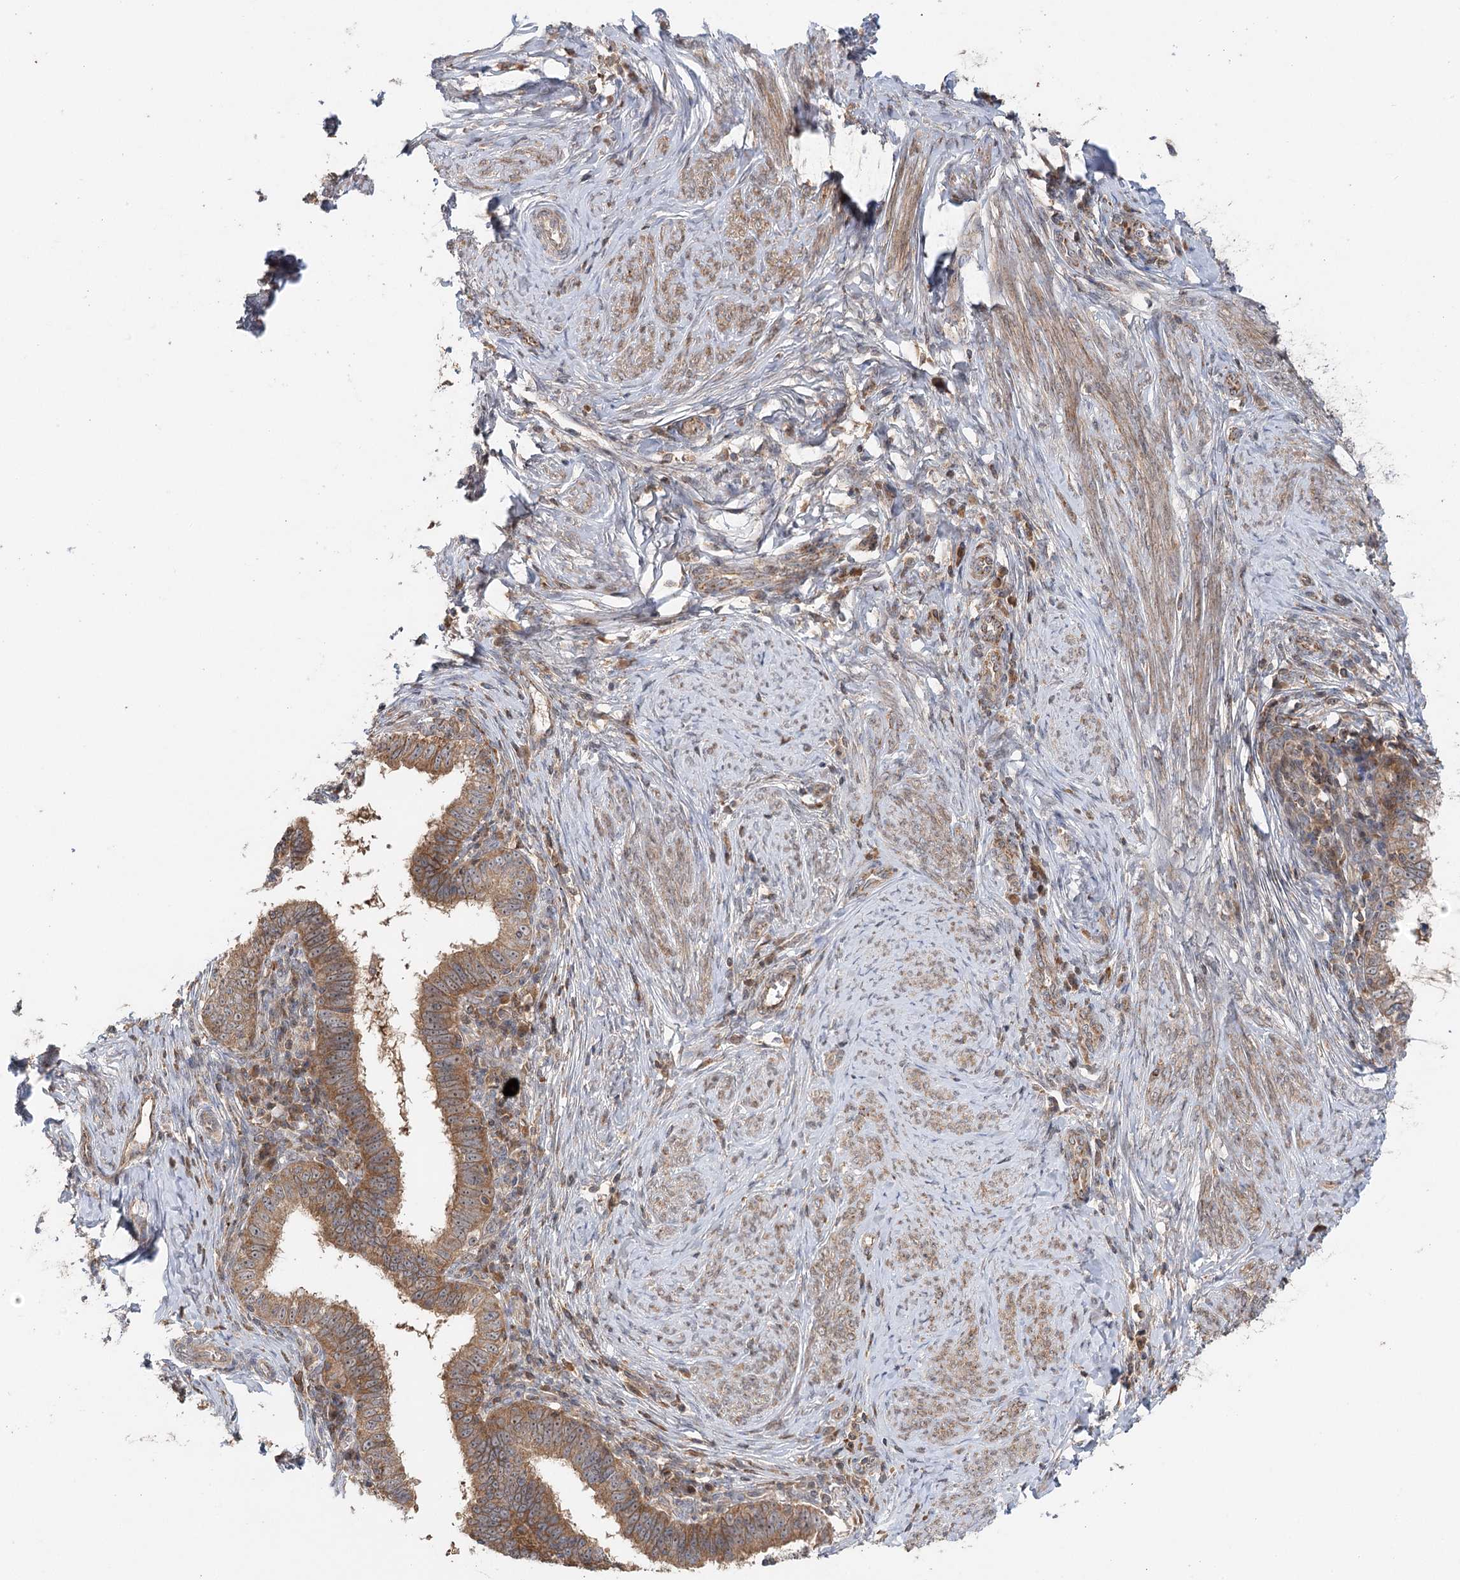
{"staining": {"intensity": "moderate", "quantity": ">75%", "location": "cytoplasmic/membranous"}, "tissue": "cervical cancer", "cell_type": "Tumor cells", "image_type": "cancer", "snomed": [{"axis": "morphology", "description": "Adenocarcinoma, NOS"}, {"axis": "topography", "description": "Cervix"}], "caption": "Brown immunohistochemical staining in adenocarcinoma (cervical) demonstrates moderate cytoplasmic/membranous staining in approximately >75% of tumor cells. The staining was performed using DAB (3,3'-diaminobenzidine) to visualize the protein expression in brown, while the nuclei were stained in blue with hematoxylin (Magnification: 20x).", "gene": "RAPGEF6", "patient": {"sex": "female", "age": 36}}